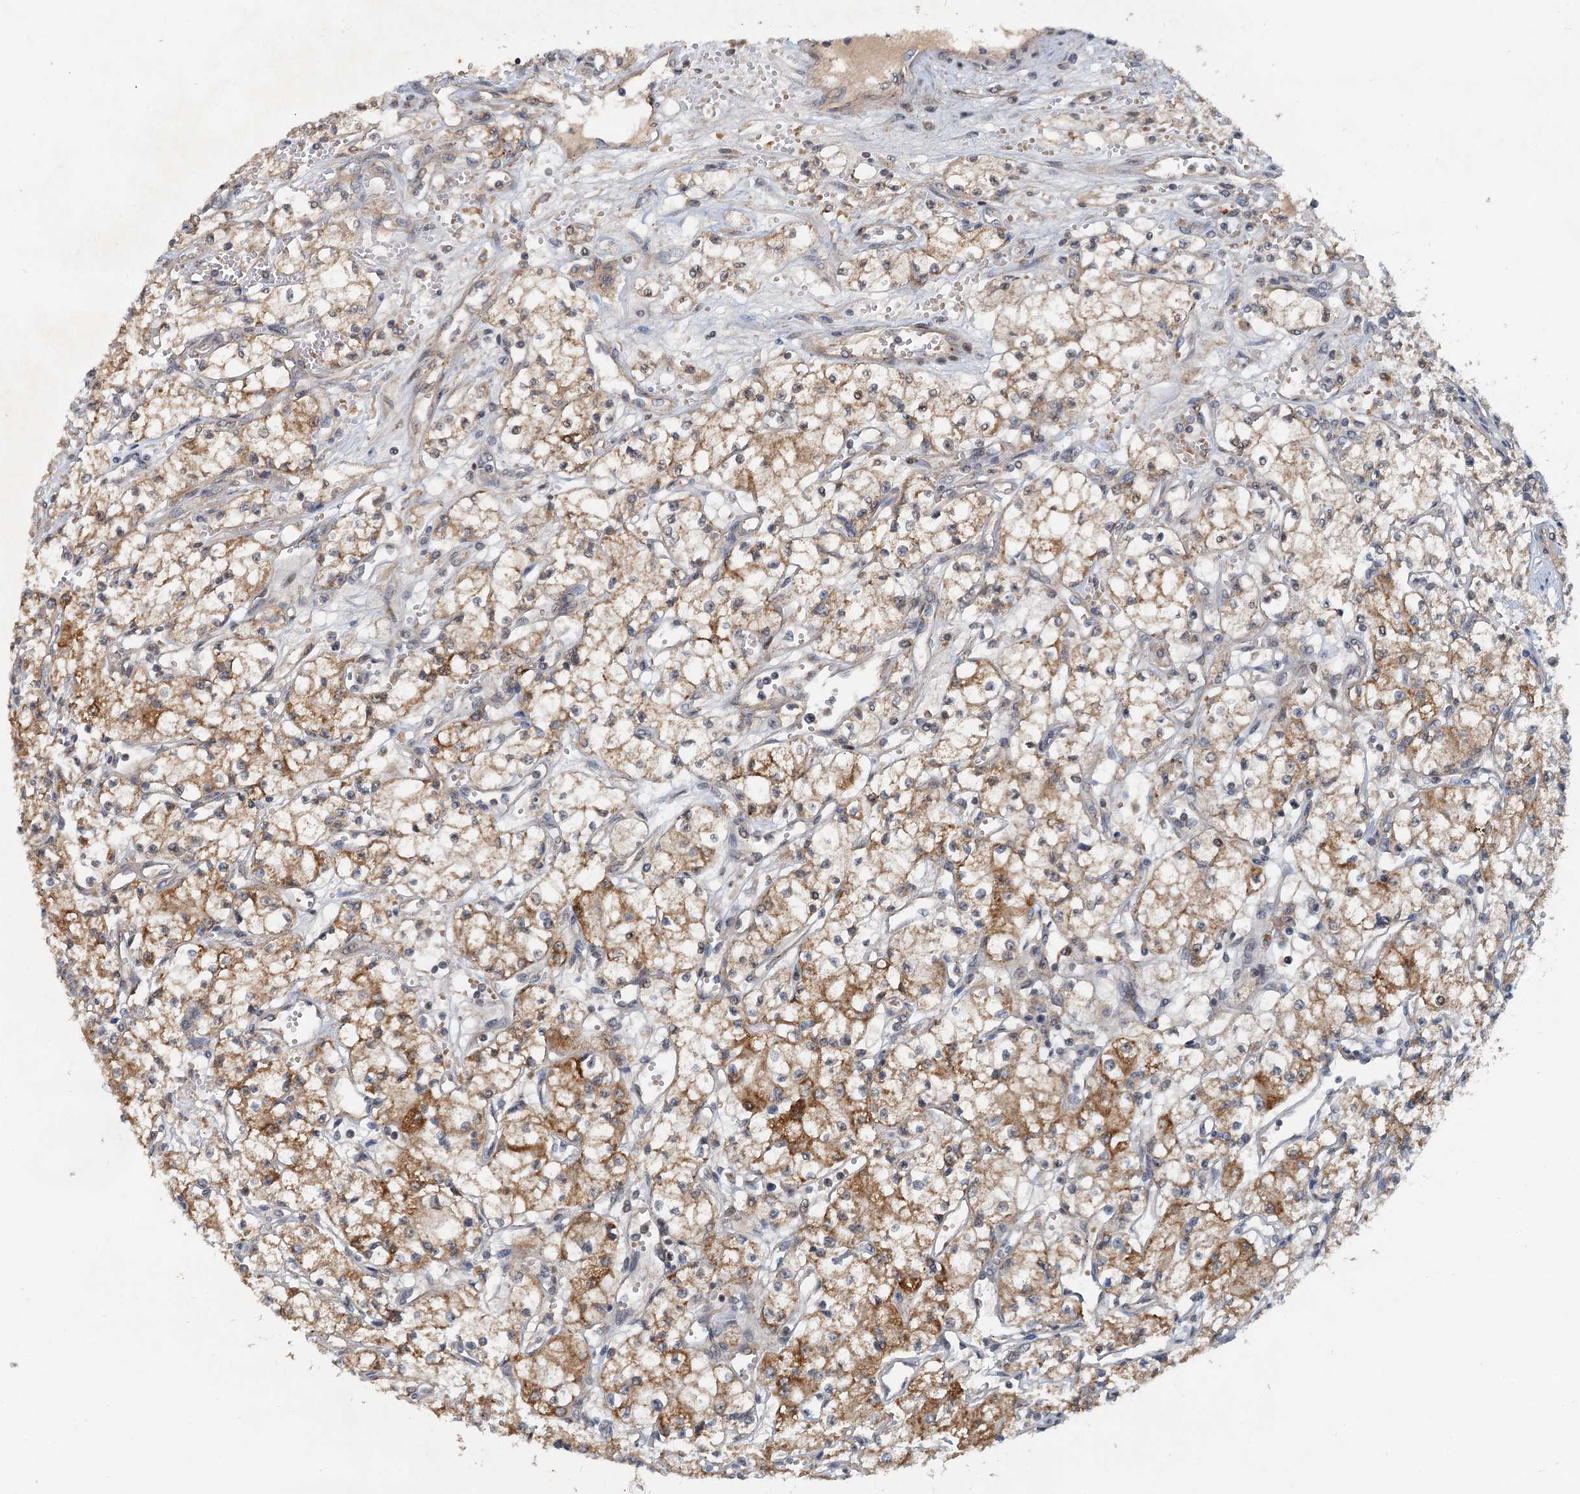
{"staining": {"intensity": "moderate", "quantity": "25%-75%", "location": "cytoplasmic/membranous"}, "tissue": "renal cancer", "cell_type": "Tumor cells", "image_type": "cancer", "snomed": [{"axis": "morphology", "description": "Adenocarcinoma, NOS"}, {"axis": "topography", "description": "Kidney"}], "caption": "Renal cancer stained for a protein (brown) displays moderate cytoplasmic/membranous positive positivity in about 25%-75% of tumor cells.", "gene": "CEP68", "patient": {"sex": "male", "age": 59}}